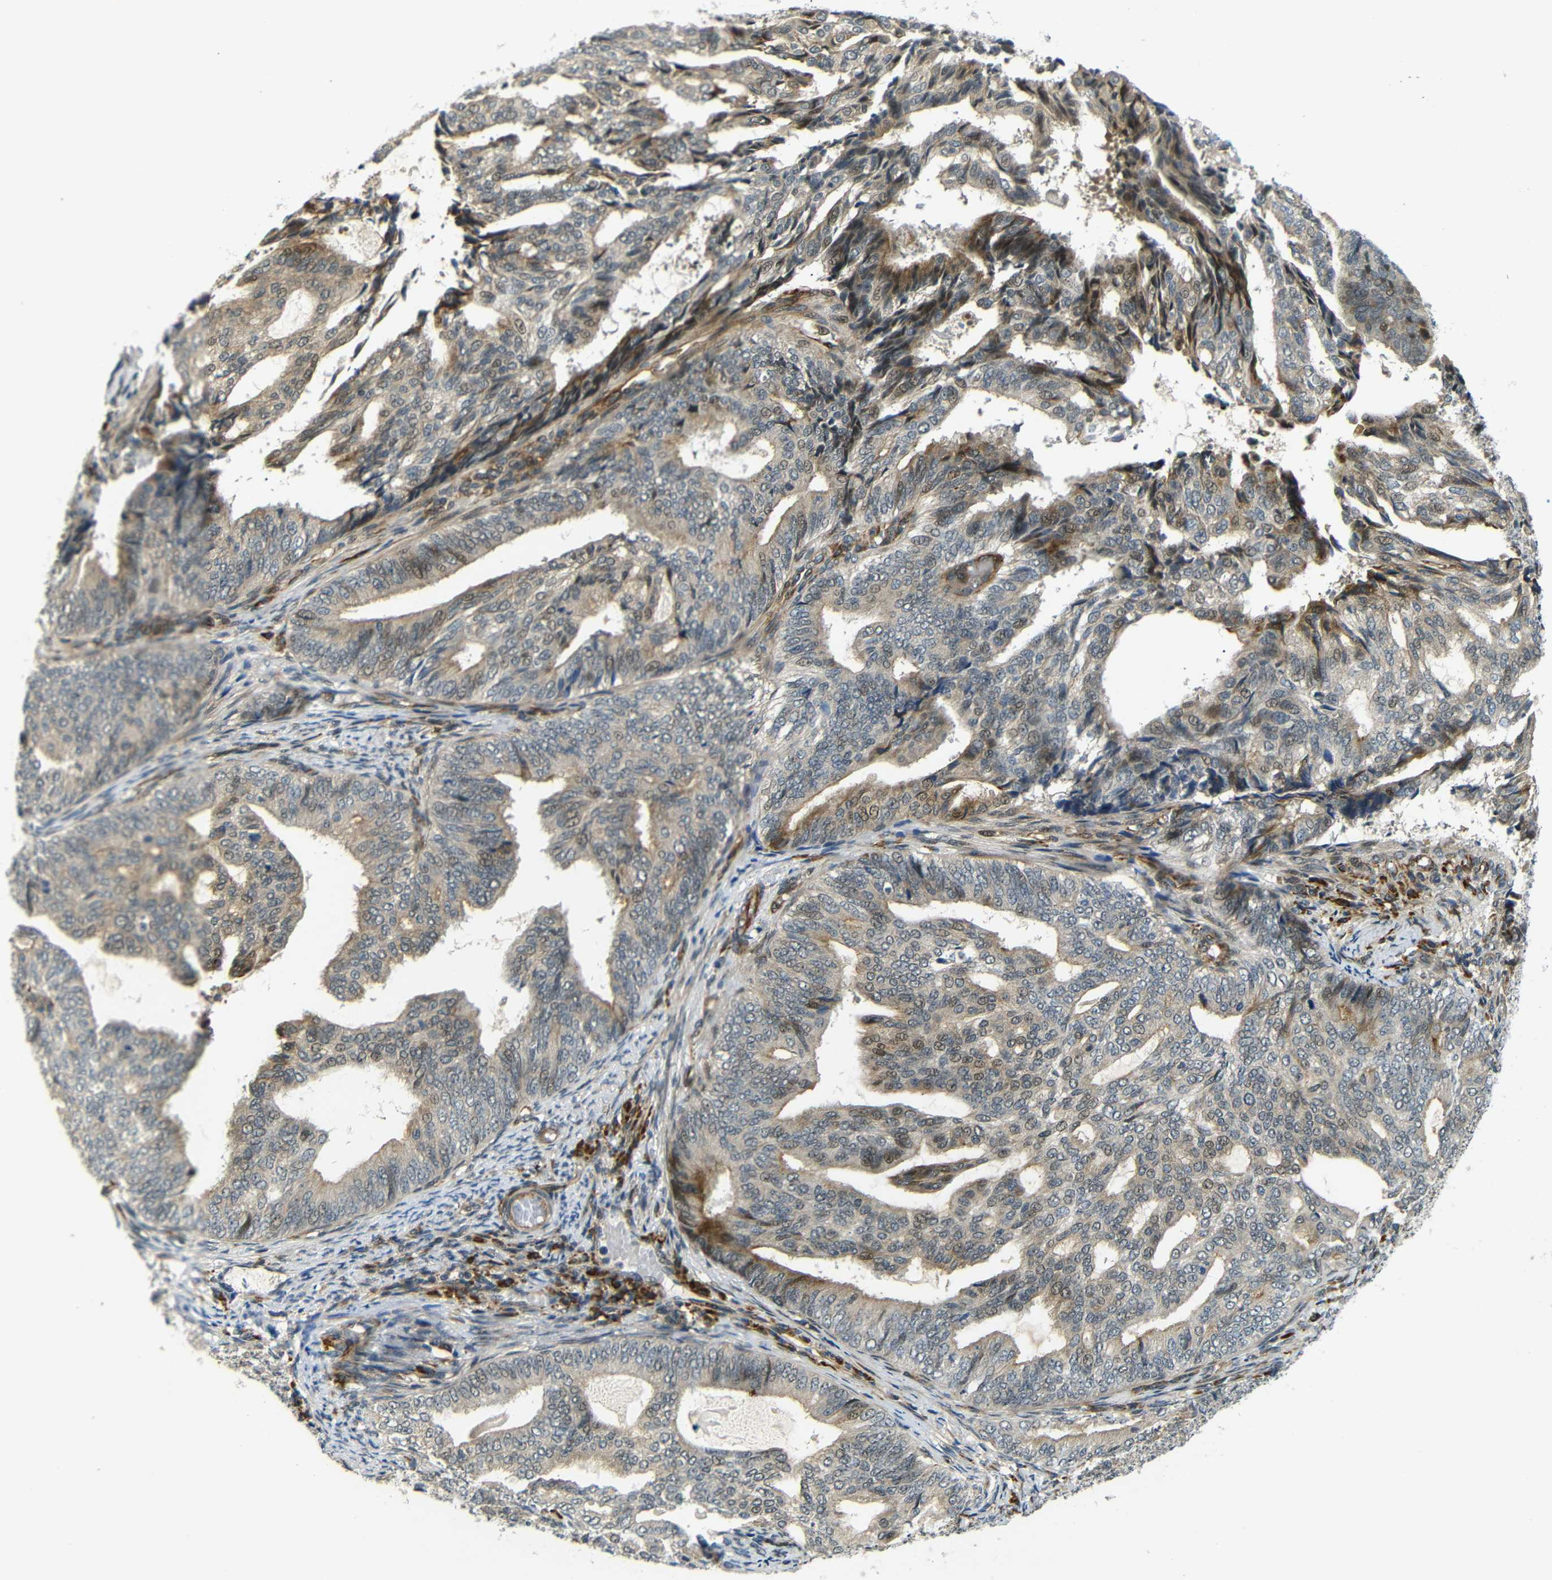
{"staining": {"intensity": "moderate", "quantity": "25%-75%", "location": "cytoplasmic/membranous,nuclear"}, "tissue": "endometrial cancer", "cell_type": "Tumor cells", "image_type": "cancer", "snomed": [{"axis": "morphology", "description": "Adenocarcinoma, NOS"}, {"axis": "topography", "description": "Endometrium"}], "caption": "Tumor cells exhibit medium levels of moderate cytoplasmic/membranous and nuclear positivity in about 25%-75% of cells in endometrial cancer (adenocarcinoma).", "gene": "SYDE1", "patient": {"sex": "female", "age": 58}}